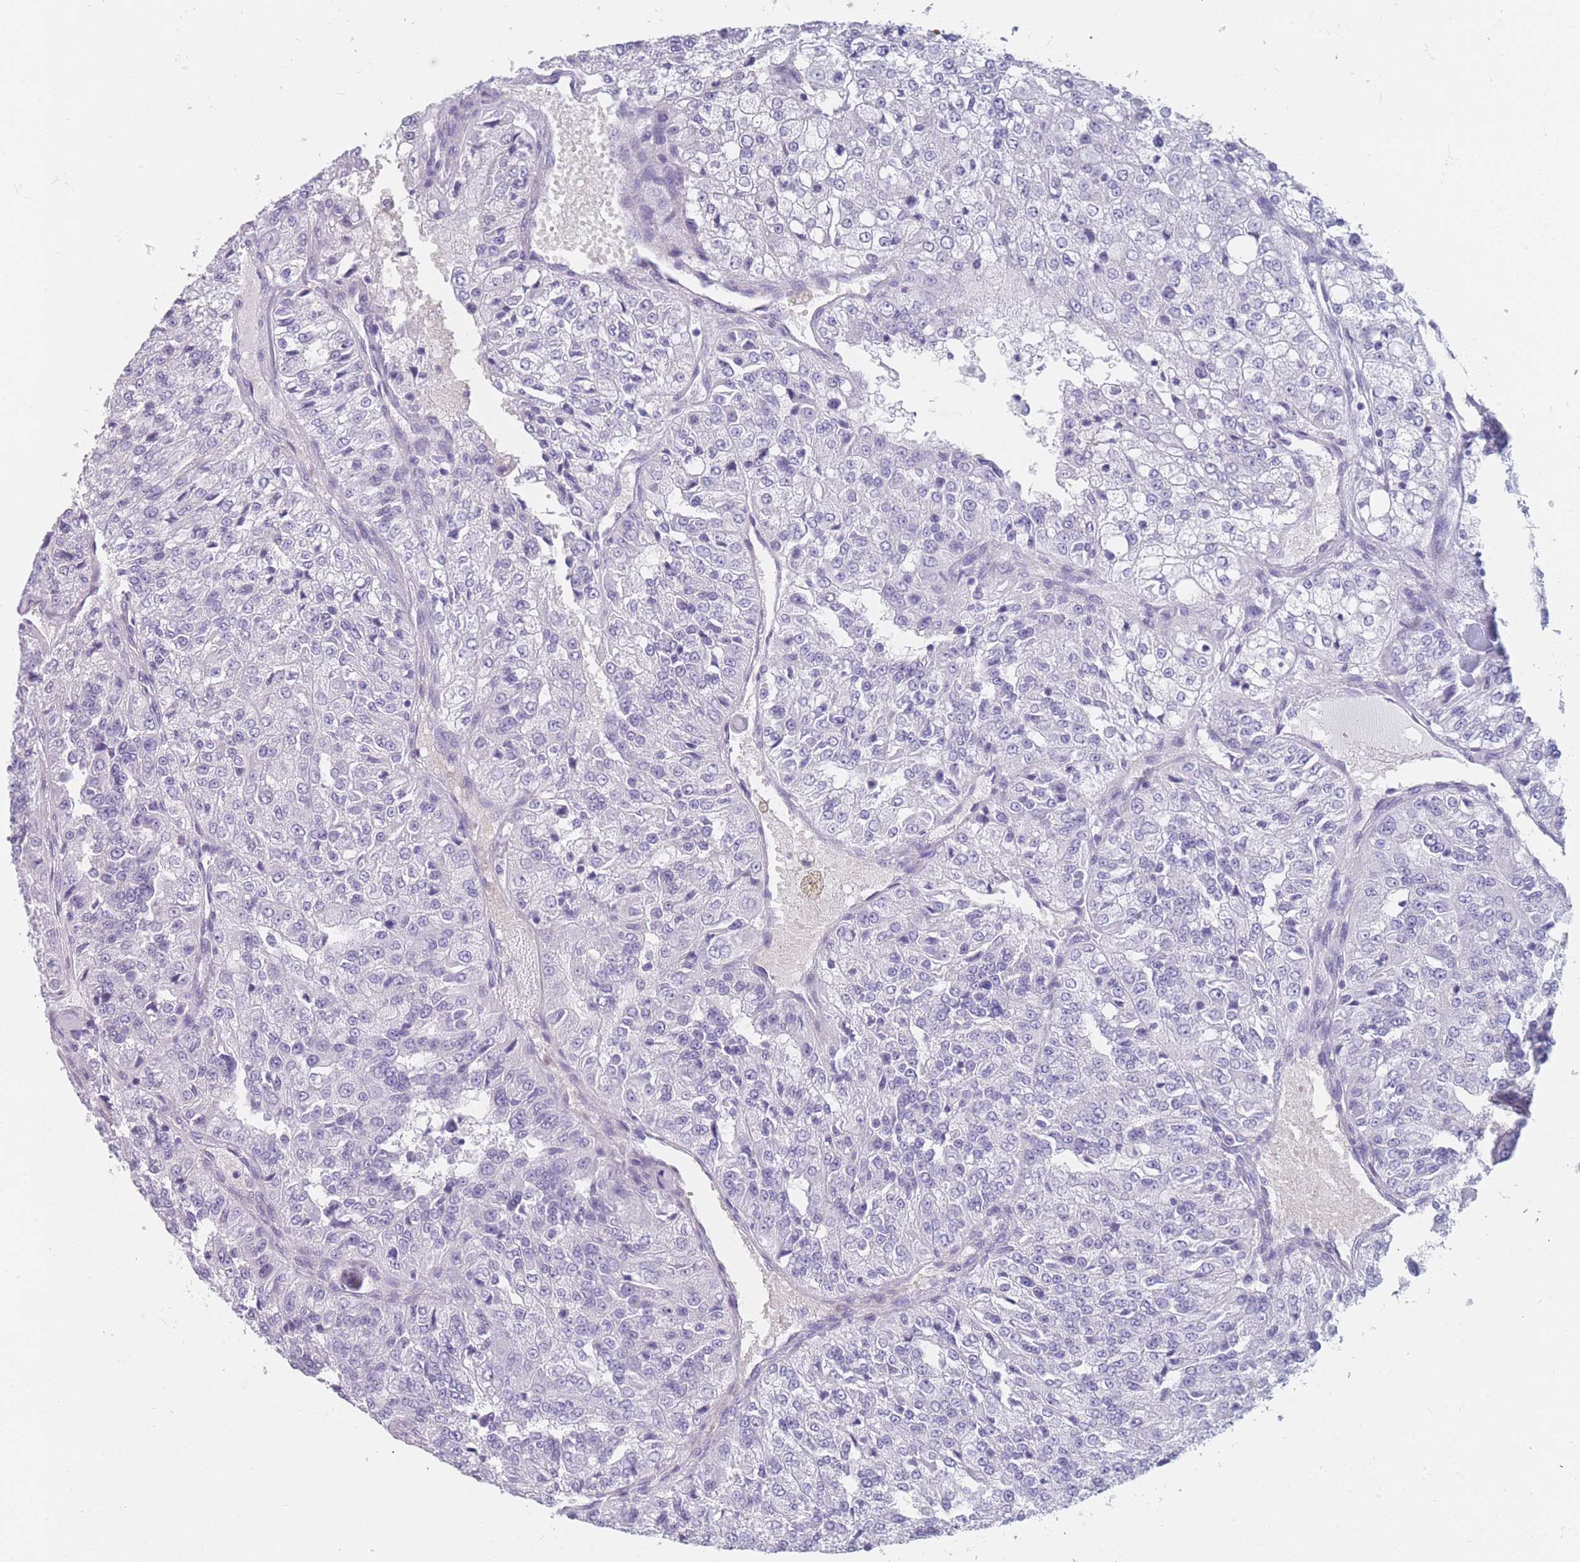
{"staining": {"intensity": "negative", "quantity": "none", "location": "none"}, "tissue": "renal cancer", "cell_type": "Tumor cells", "image_type": "cancer", "snomed": [{"axis": "morphology", "description": "Adenocarcinoma, NOS"}, {"axis": "topography", "description": "Kidney"}], "caption": "The IHC image has no significant expression in tumor cells of renal cancer tissue.", "gene": "OR5D16", "patient": {"sex": "female", "age": 63}}